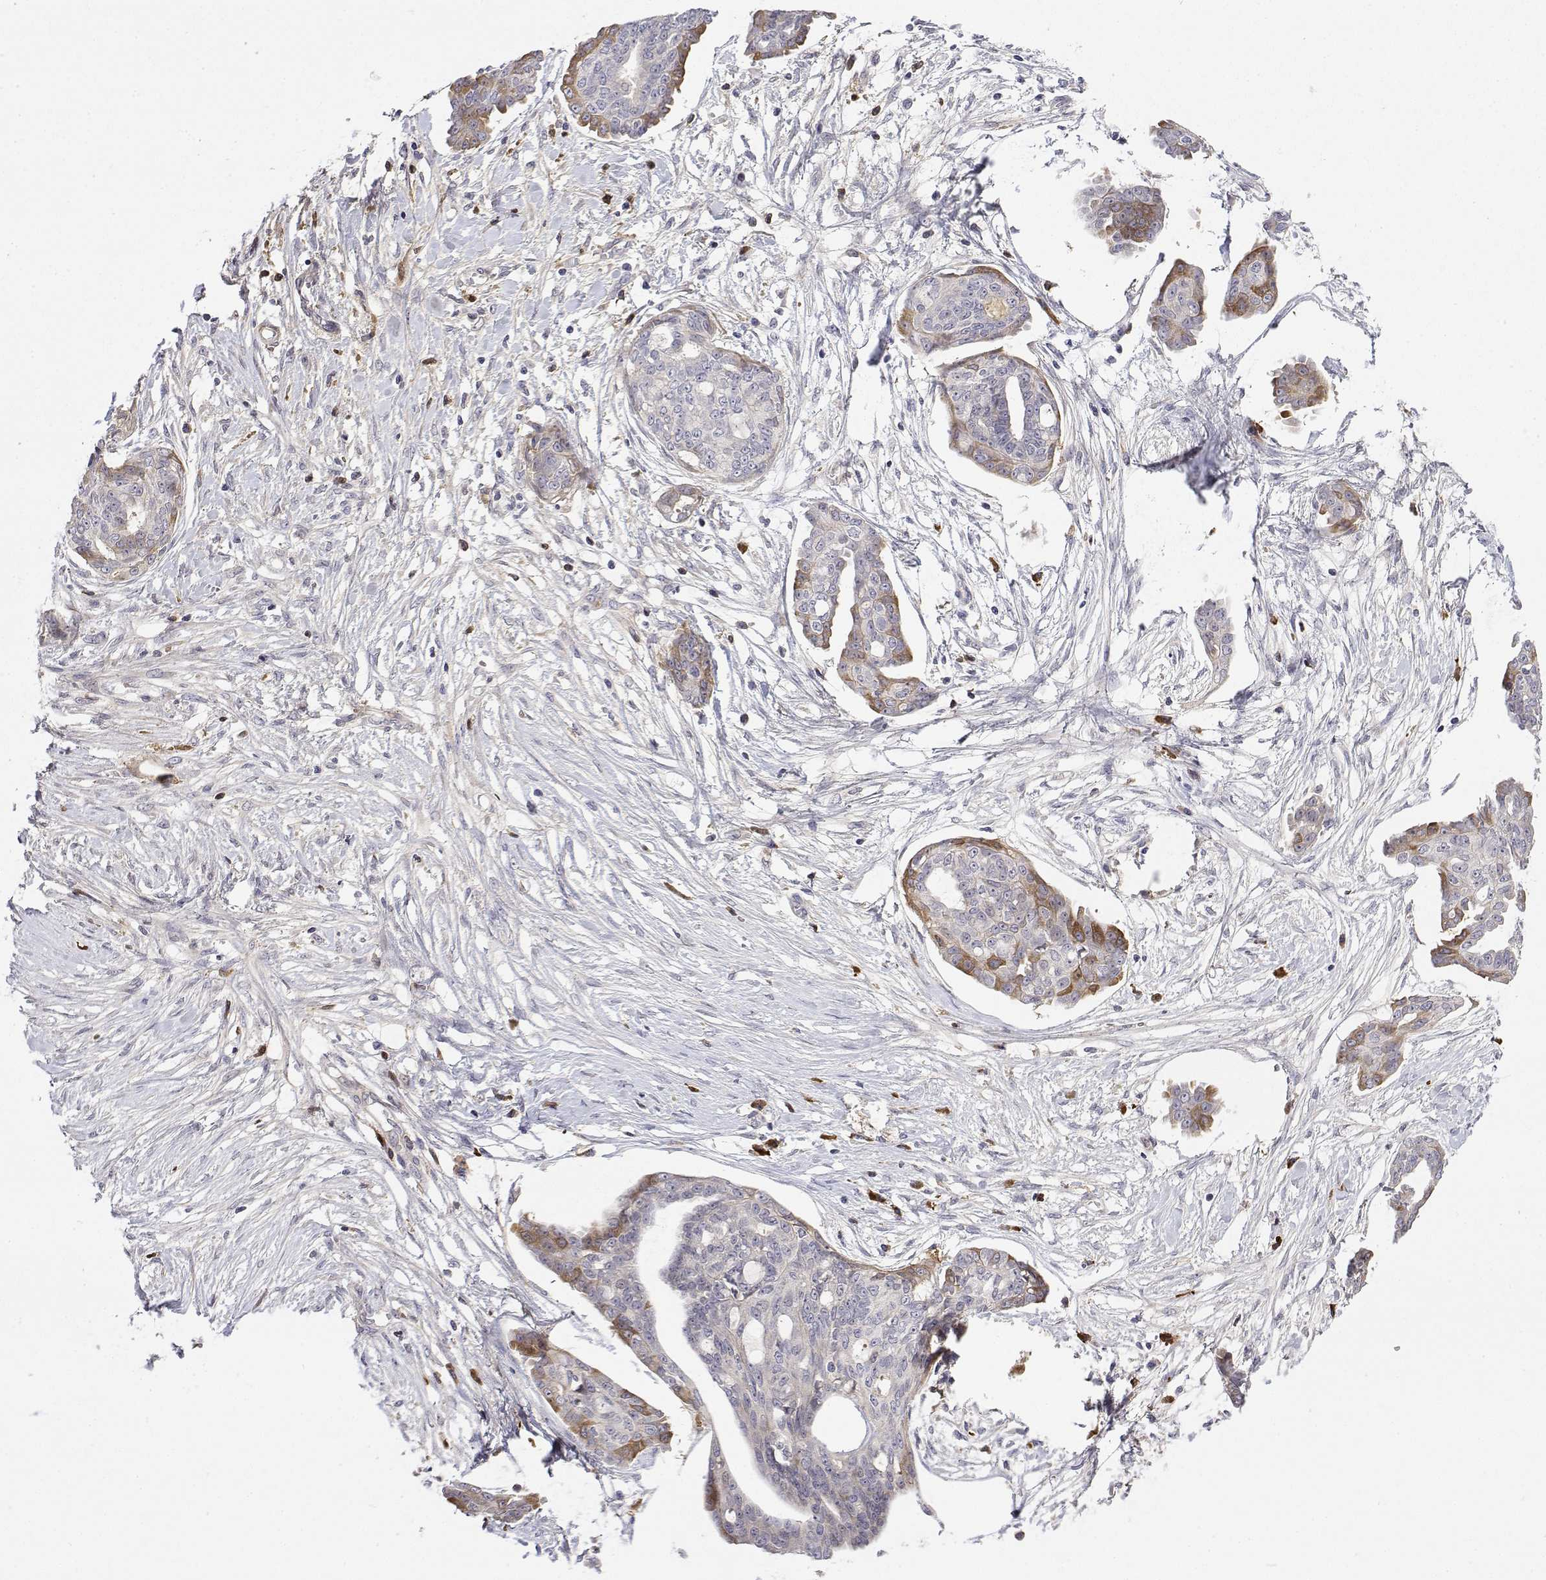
{"staining": {"intensity": "moderate", "quantity": "<25%", "location": "cytoplasmic/membranous"}, "tissue": "ovarian cancer", "cell_type": "Tumor cells", "image_type": "cancer", "snomed": [{"axis": "morphology", "description": "Cystadenocarcinoma, serous, NOS"}, {"axis": "topography", "description": "Ovary"}], "caption": "A brown stain highlights moderate cytoplasmic/membranous expression of a protein in serous cystadenocarcinoma (ovarian) tumor cells.", "gene": "IGFBP4", "patient": {"sex": "female", "age": 71}}